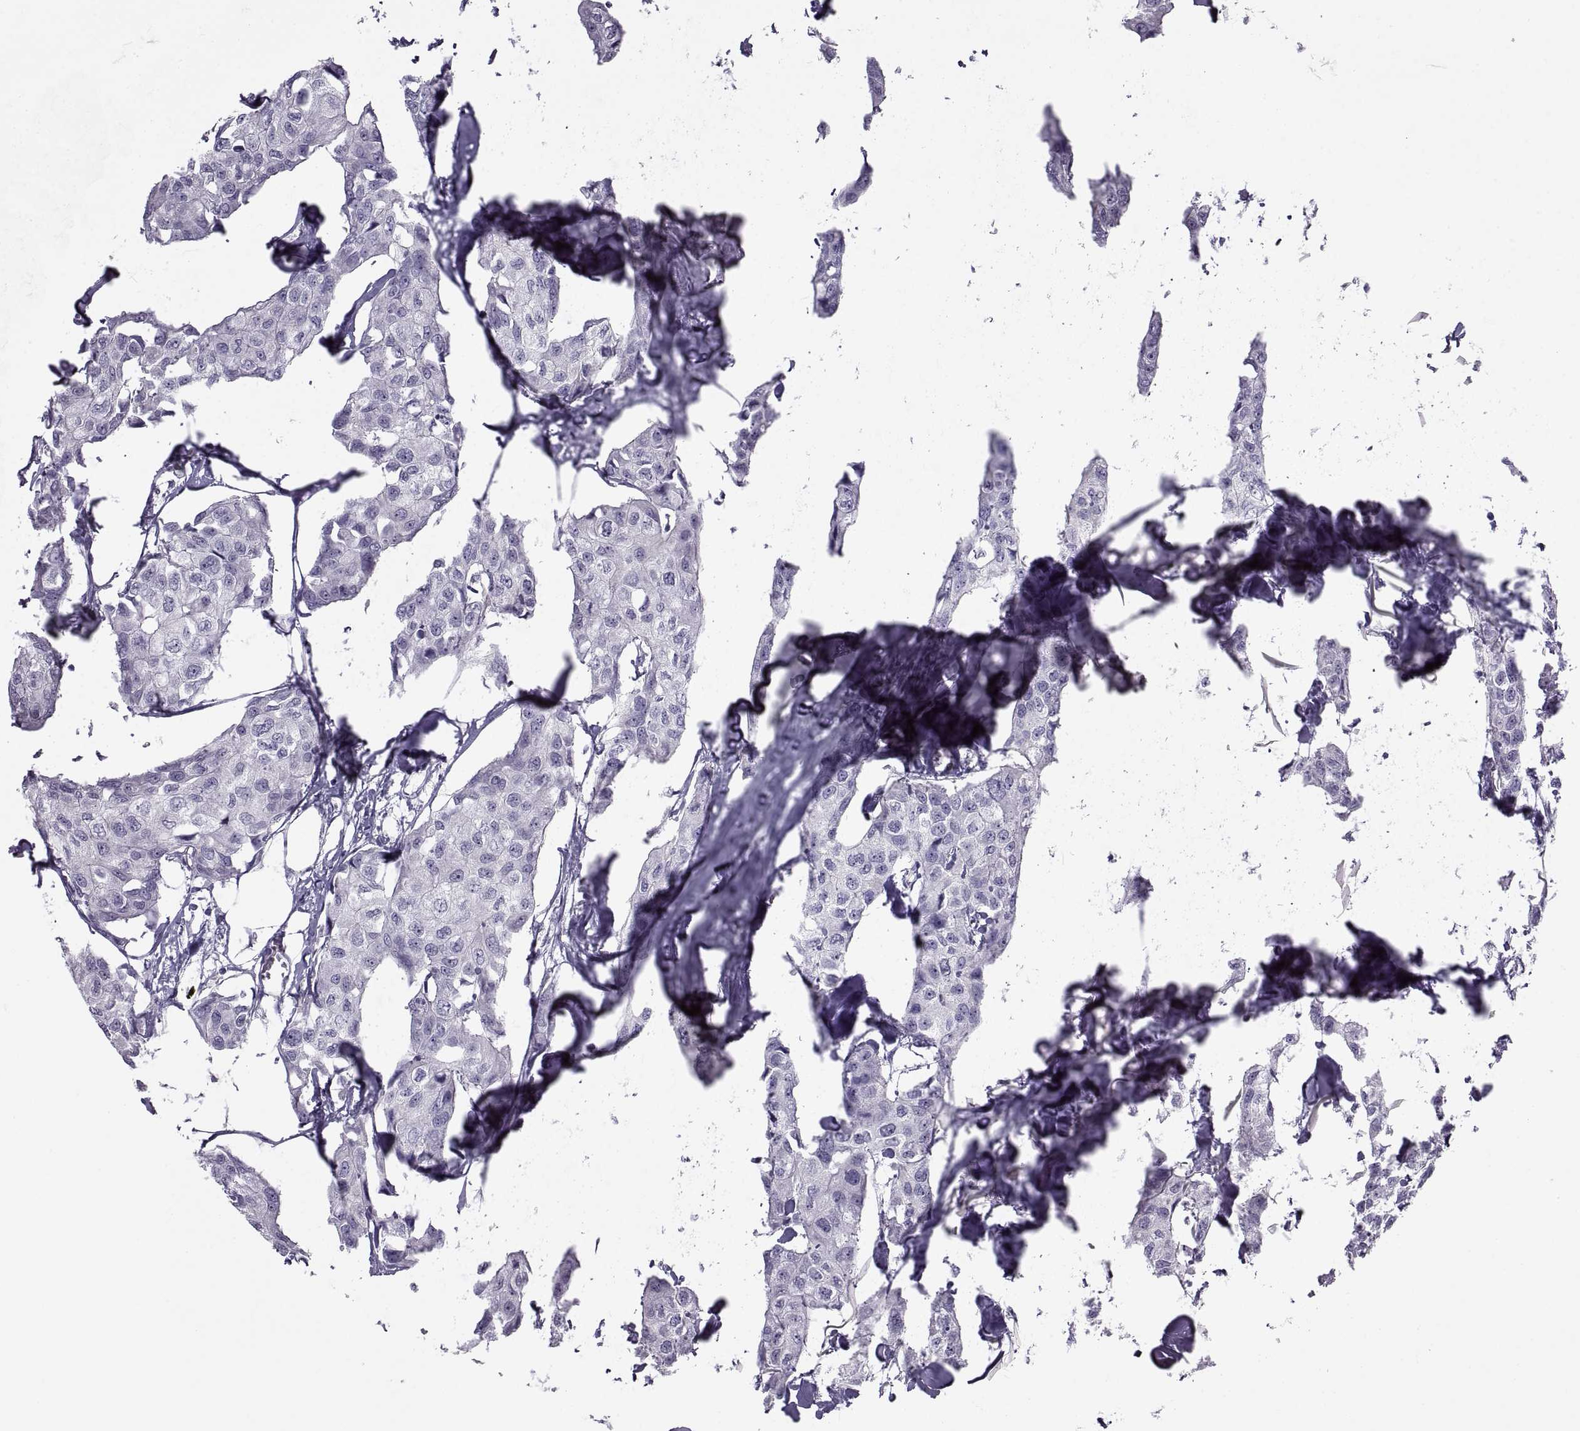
{"staining": {"intensity": "negative", "quantity": "none", "location": "none"}, "tissue": "breast cancer", "cell_type": "Tumor cells", "image_type": "cancer", "snomed": [{"axis": "morphology", "description": "Duct carcinoma"}, {"axis": "topography", "description": "Breast"}], "caption": "This is an immunohistochemistry (IHC) micrograph of breast cancer (invasive ductal carcinoma). There is no positivity in tumor cells.", "gene": "BSPH1", "patient": {"sex": "female", "age": 80}}